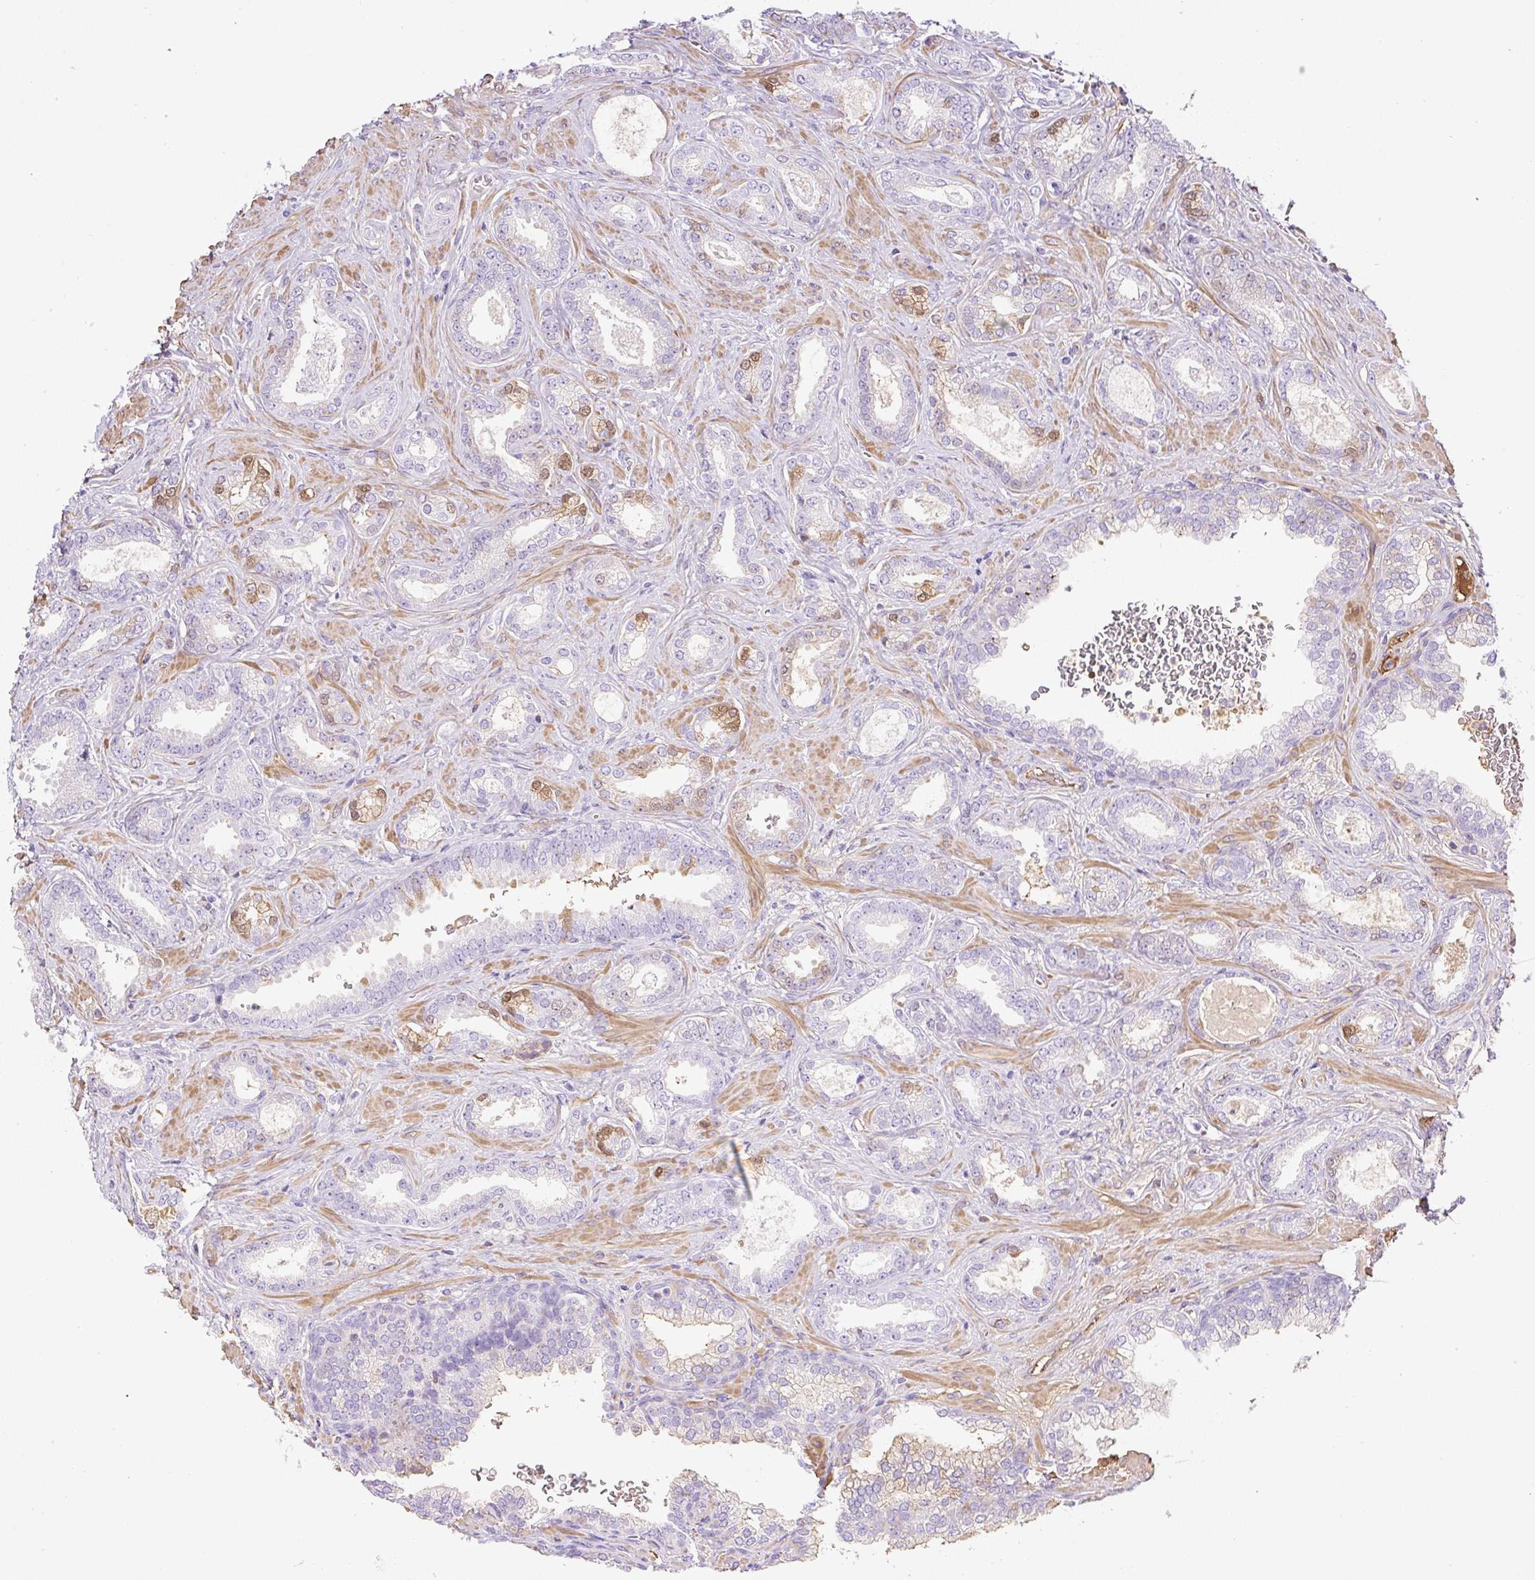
{"staining": {"intensity": "moderate", "quantity": "<25%", "location": "cytoplasmic/membranous"}, "tissue": "prostate cancer", "cell_type": "Tumor cells", "image_type": "cancer", "snomed": [{"axis": "morphology", "description": "Adenocarcinoma, High grade"}, {"axis": "topography", "description": "Prostate"}], "caption": "Immunohistochemical staining of prostate cancer displays moderate cytoplasmic/membranous protein expression in about <25% of tumor cells. Nuclei are stained in blue.", "gene": "TDRD15", "patient": {"sex": "male", "age": 58}}